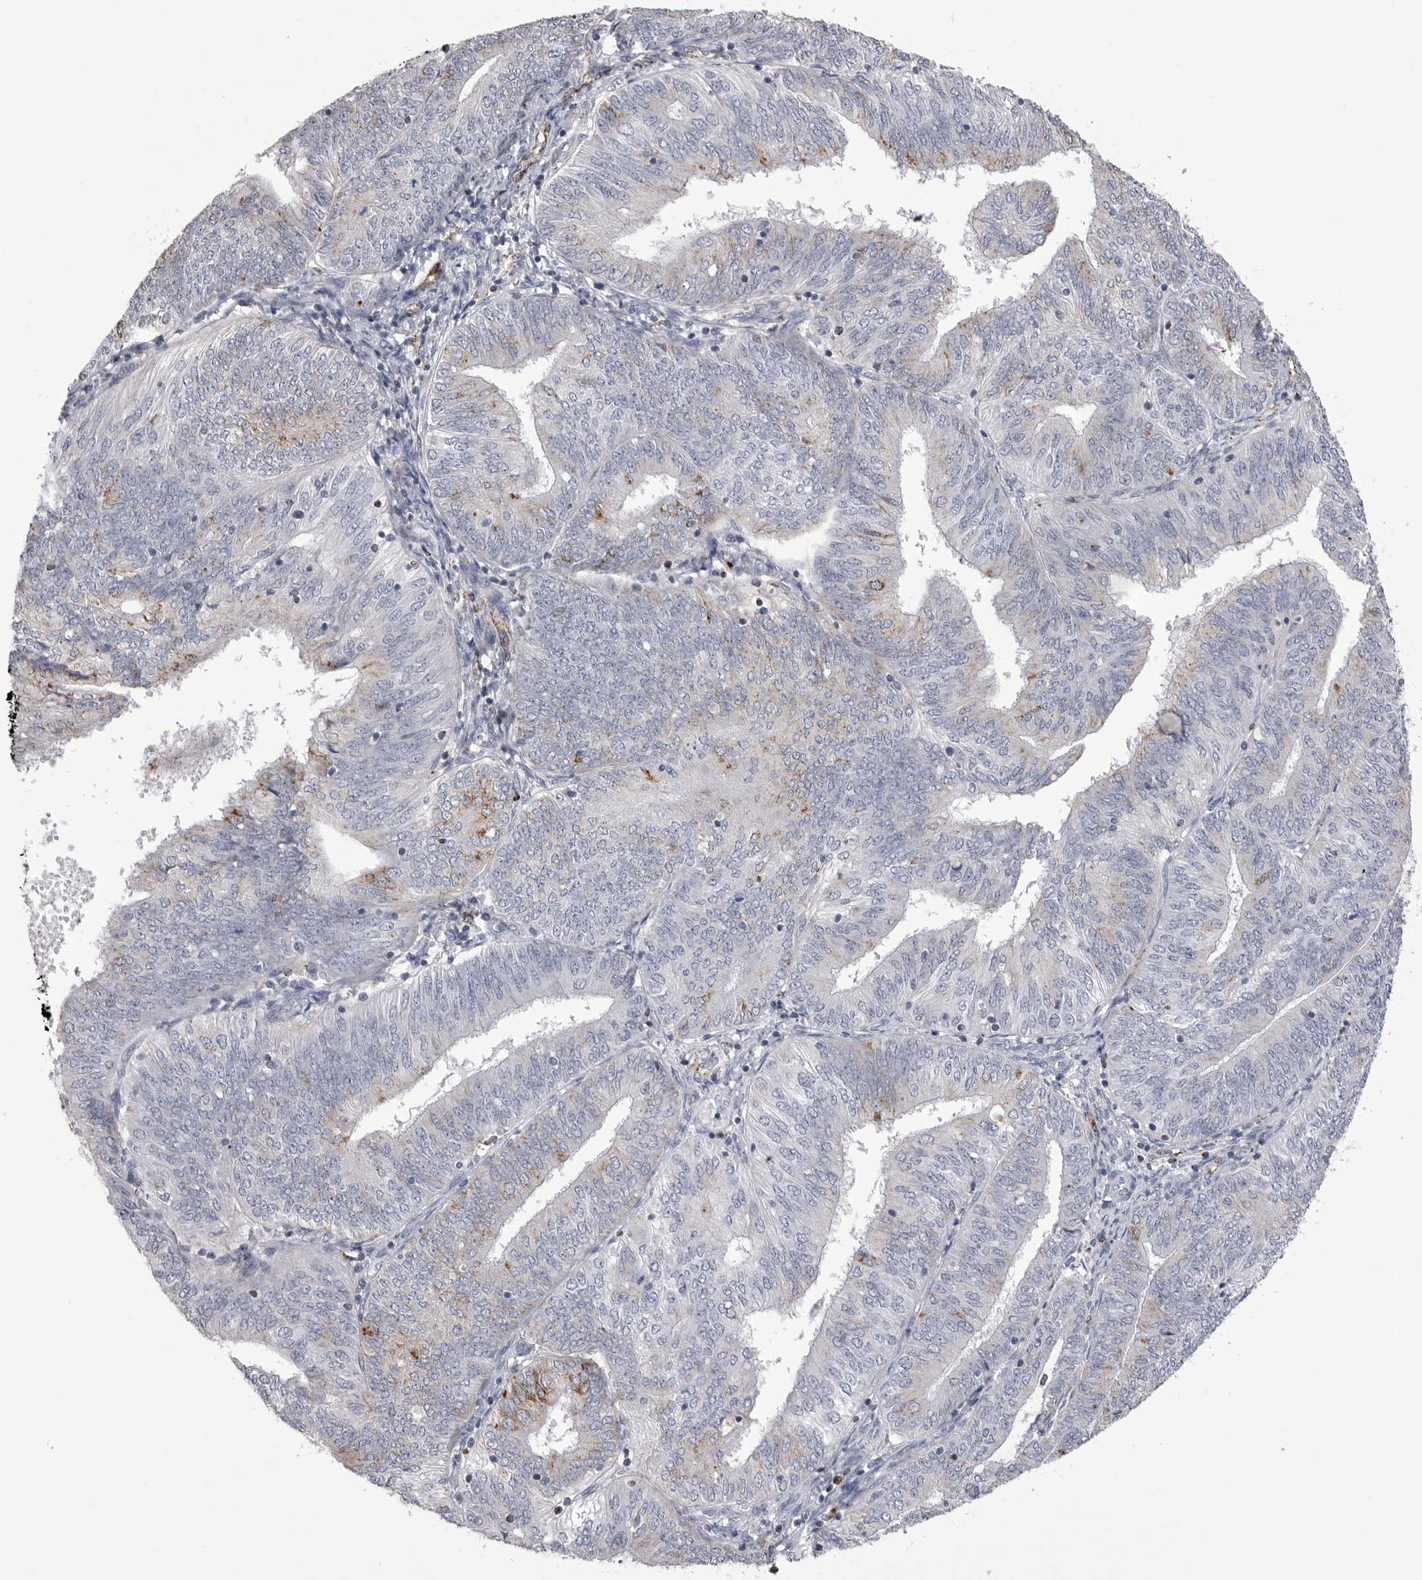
{"staining": {"intensity": "weak", "quantity": "<25%", "location": "cytoplasmic/membranous"}, "tissue": "endometrial cancer", "cell_type": "Tumor cells", "image_type": "cancer", "snomed": [{"axis": "morphology", "description": "Adenocarcinoma, NOS"}, {"axis": "topography", "description": "Endometrium"}], "caption": "The immunohistochemistry (IHC) micrograph has no significant expression in tumor cells of endometrial cancer (adenocarcinoma) tissue.", "gene": "PSPN", "patient": {"sex": "female", "age": 58}}